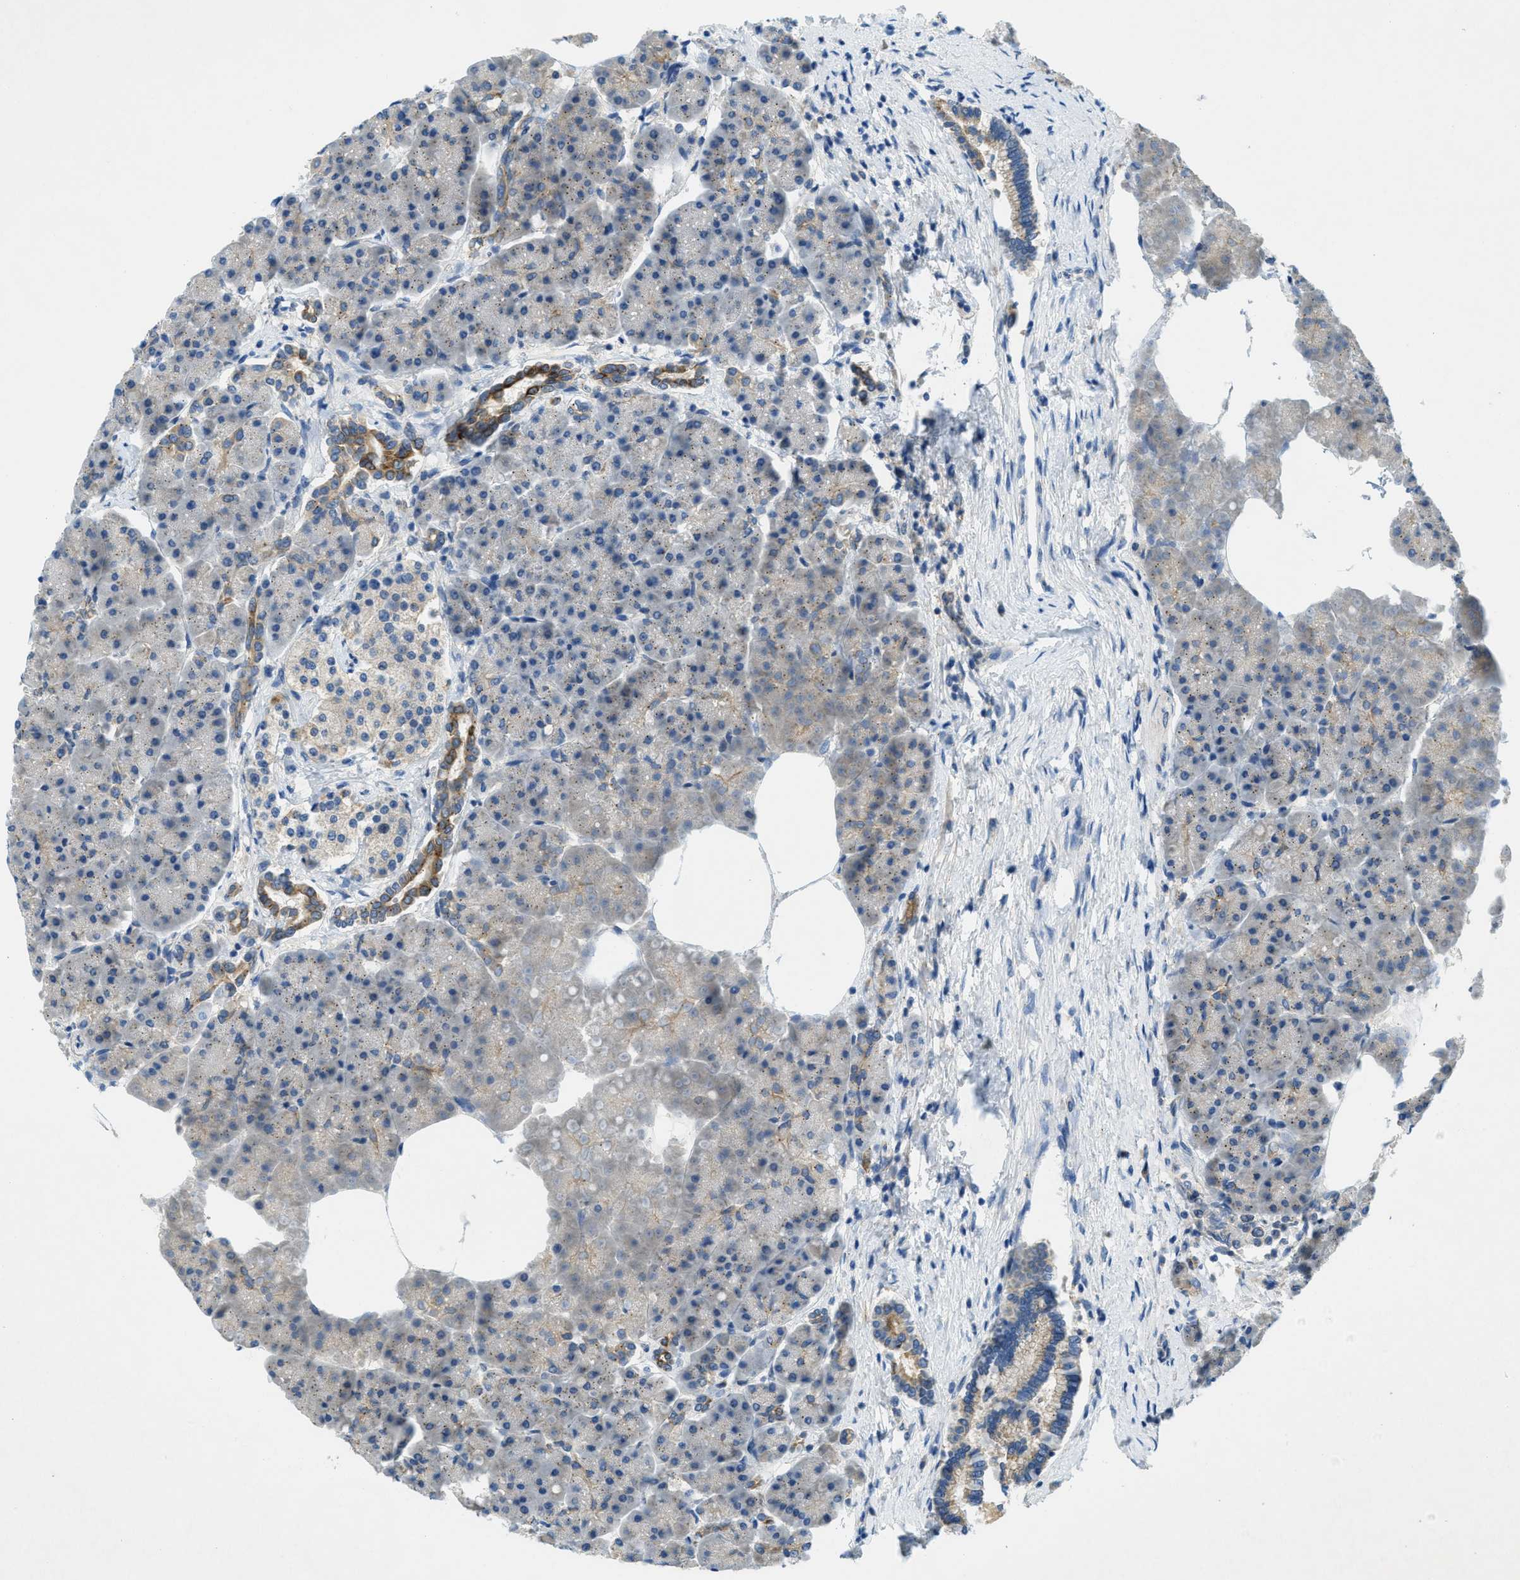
{"staining": {"intensity": "strong", "quantity": "<25%", "location": "cytoplasmic/membranous"}, "tissue": "pancreas", "cell_type": "Exocrine glandular cells", "image_type": "normal", "snomed": [{"axis": "morphology", "description": "Normal tissue, NOS"}, {"axis": "topography", "description": "Pancreas"}], "caption": "This is an image of immunohistochemistry (IHC) staining of normal pancreas, which shows strong expression in the cytoplasmic/membranous of exocrine glandular cells.", "gene": "RIPK2", "patient": {"sex": "female", "age": 70}}